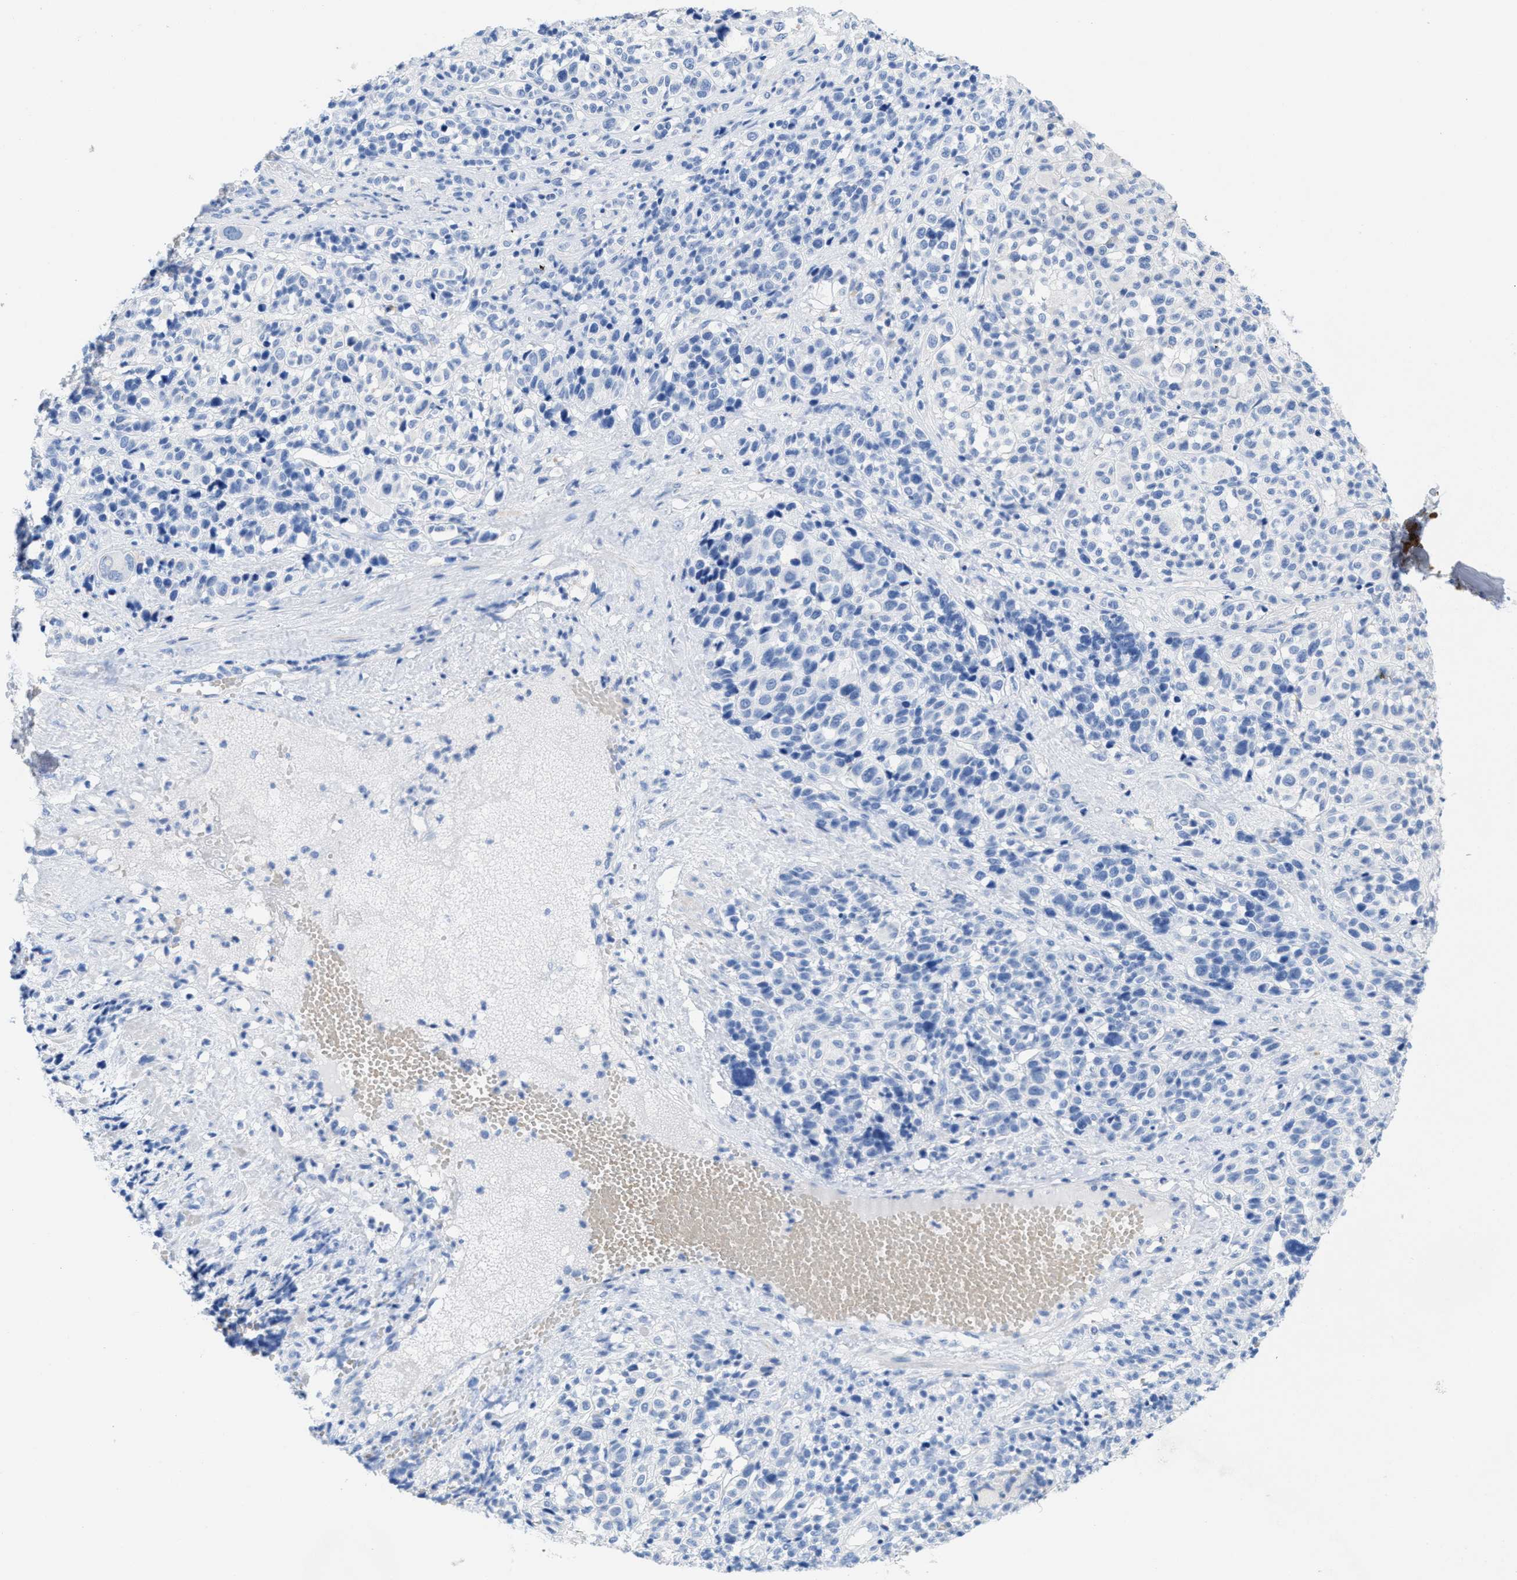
{"staining": {"intensity": "negative", "quantity": "none", "location": "none"}, "tissue": "melanoma", "cell_type": "Tumor cells", "image_type": "cancer", "snomed": [{"axis": "morphology", "description": "Malignant melanoma, Metastatic site"}, {"axis": "topography", "description": "Skin"}], "caption": "Immunohistochemistry (IHC) image of human malignant melanoma (metastatic site) stained for a protein (brown), which displays no positivity in tumor cells.", "gene": "ANKFN1", "patient": {"sex": "female", "age": 74}}